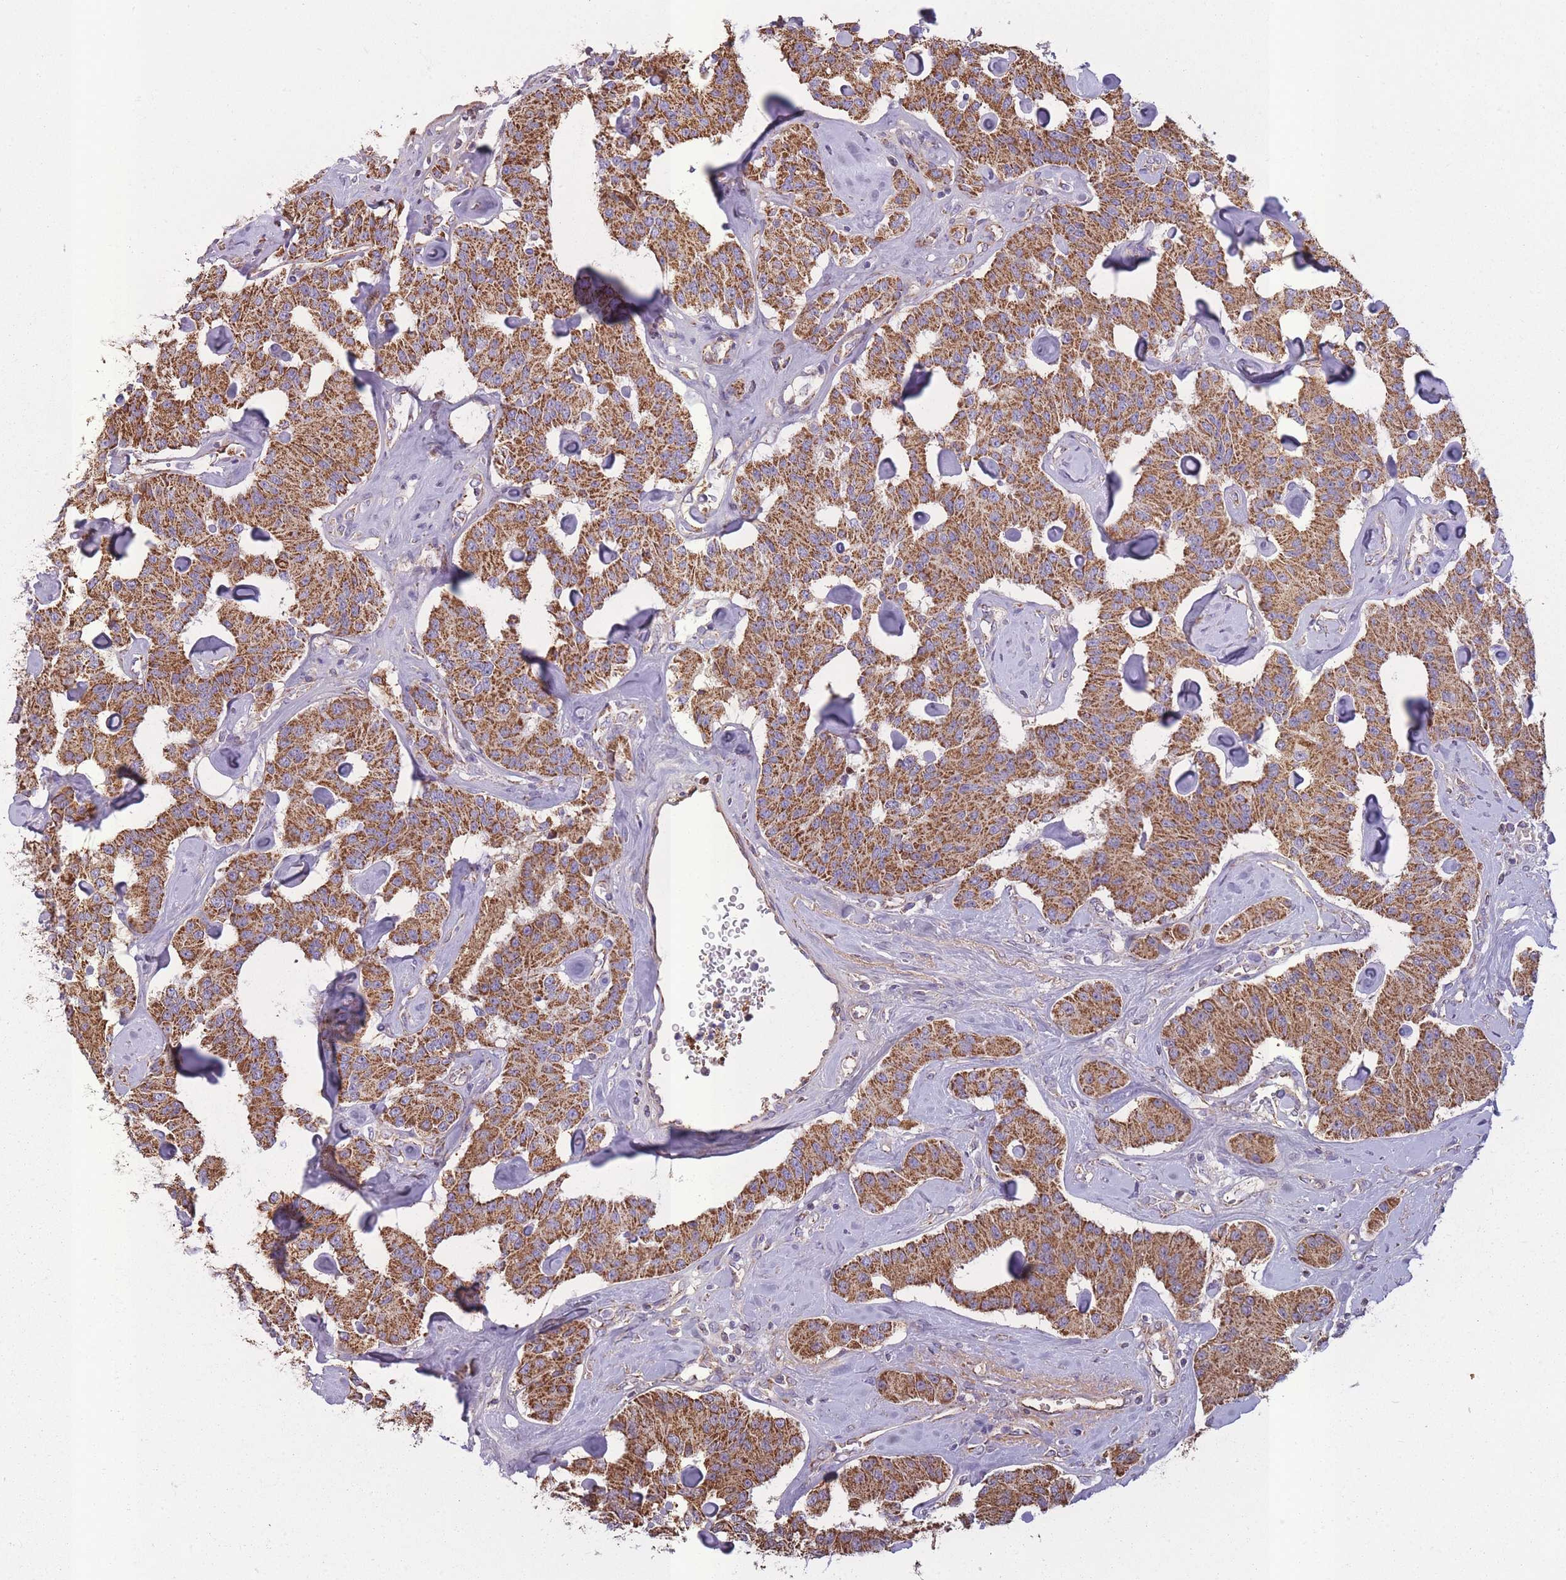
{"staining": {"intensity": "moderate", "quantity": ">75%", "location": "cytoplasmic/membranous"}, "tissue": "carcinoid", "cell_type": "Tumor cells", "image_type": "cancer", "snomed": [{"axis": "morphology", "description": "Carcinoid, malignant, NOS"}, {"axis": "topography", "description": "Pancreas"}], "caption": "A high-resolution micrograph shows immunohistochemistry staining of carcinoid, which displays moderate cytoplasmic/membranous staining in approximately >75% of tumor cells.", "gene": "KAT2A", "patient": {"sex": "male", "age": 41}}